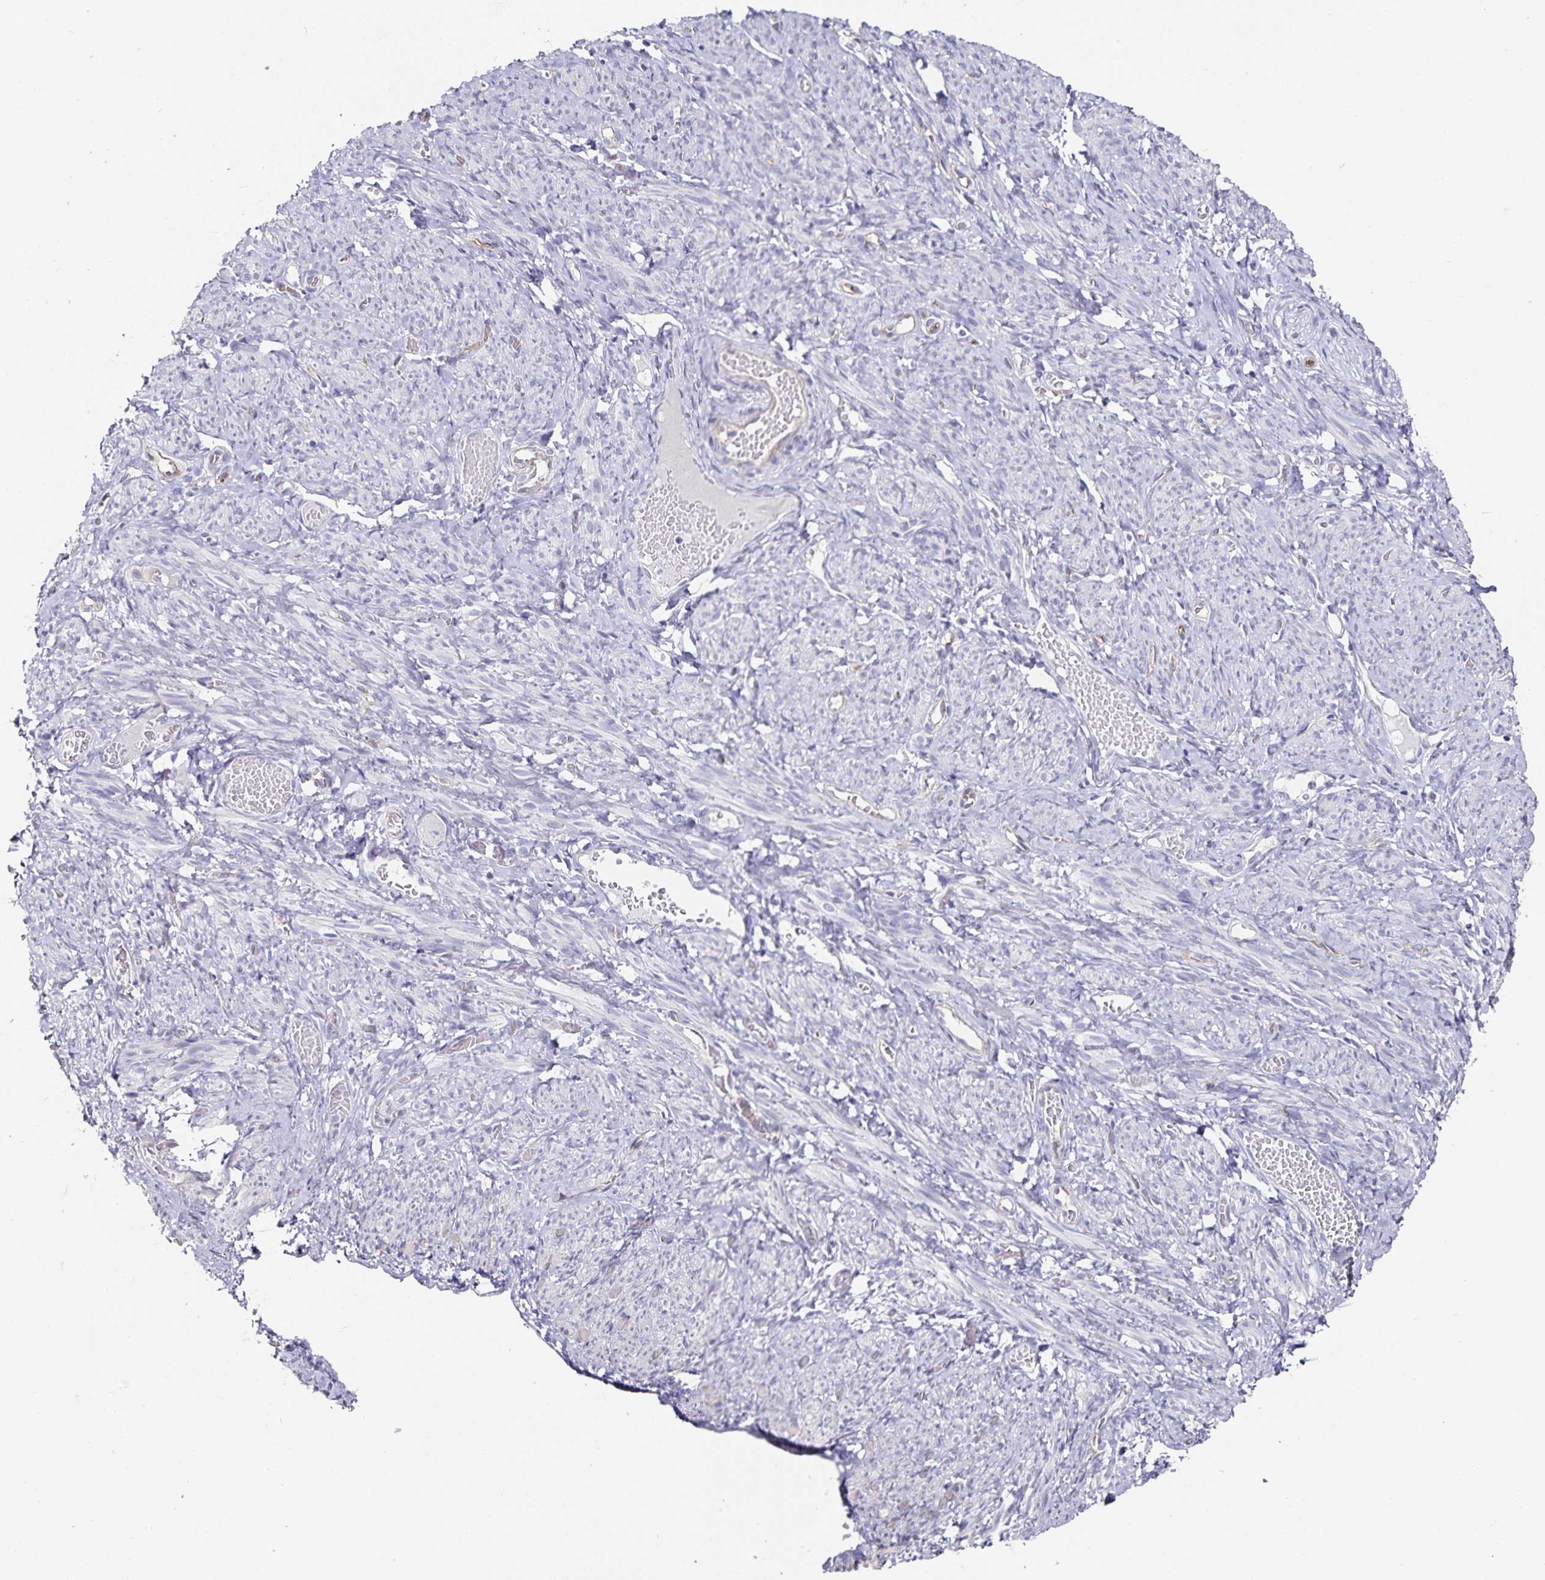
{"staining": {"intensity": "negative", "quantity": "none", "location": "none"}, "tissue": "smooth muscle", "cell_type": "Smooth muscle cells", "image_type": "normal", "snomed": [{"axis": "morphology", "description": "Normal tissue, NOS"}, {"axis": "topography", "description": "Smooth muscle"}], "caption": "Immunohistochemistry image of benign human smooth muscle stained for a protein (brown), which shows no expression in smooth muscle cells.", "gene": "PODXL", "patient": {"sex": "female", "age": 65}}